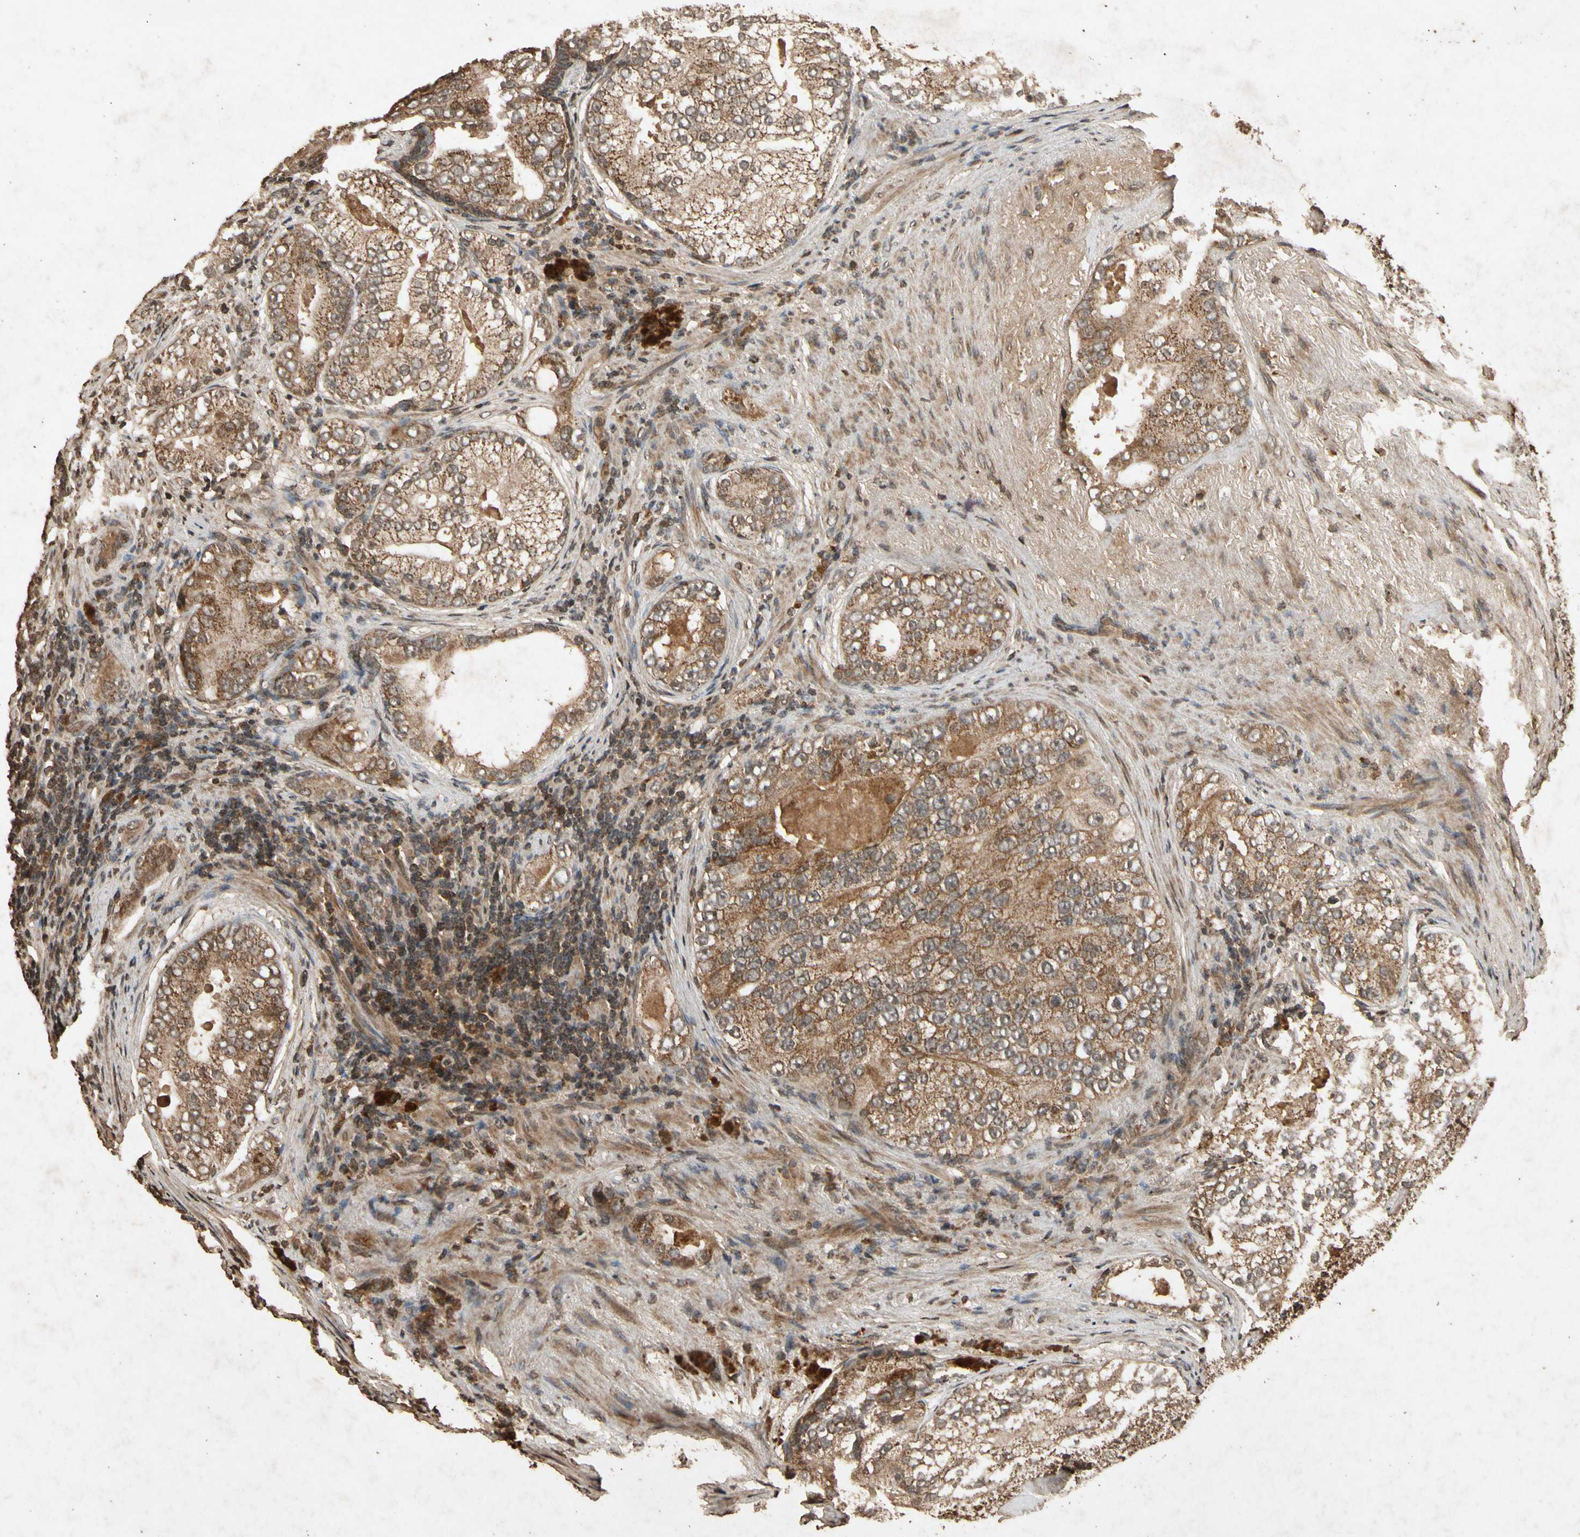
{"staining": {"intensity": "moderate", "quantity": ">75%", "location": "cytoplasmic/membranous"}, "tissue": "prostate cancer", "cell_type": "Tumor cells", "image_type": "cancer", "snomed": [{"axis": "morphology", "description": "Adenocarcinoma, High grade"}, {"axis": "topography", "description": "Prostate"}], "caption": "The micrograph reveals staining of prostate cancer, revealing moderate cytoplasmic/membranous protein expression (brown color) within tumor cells.", "gene": "TXN2", "patient": {"sex": "male", "age": 66}}